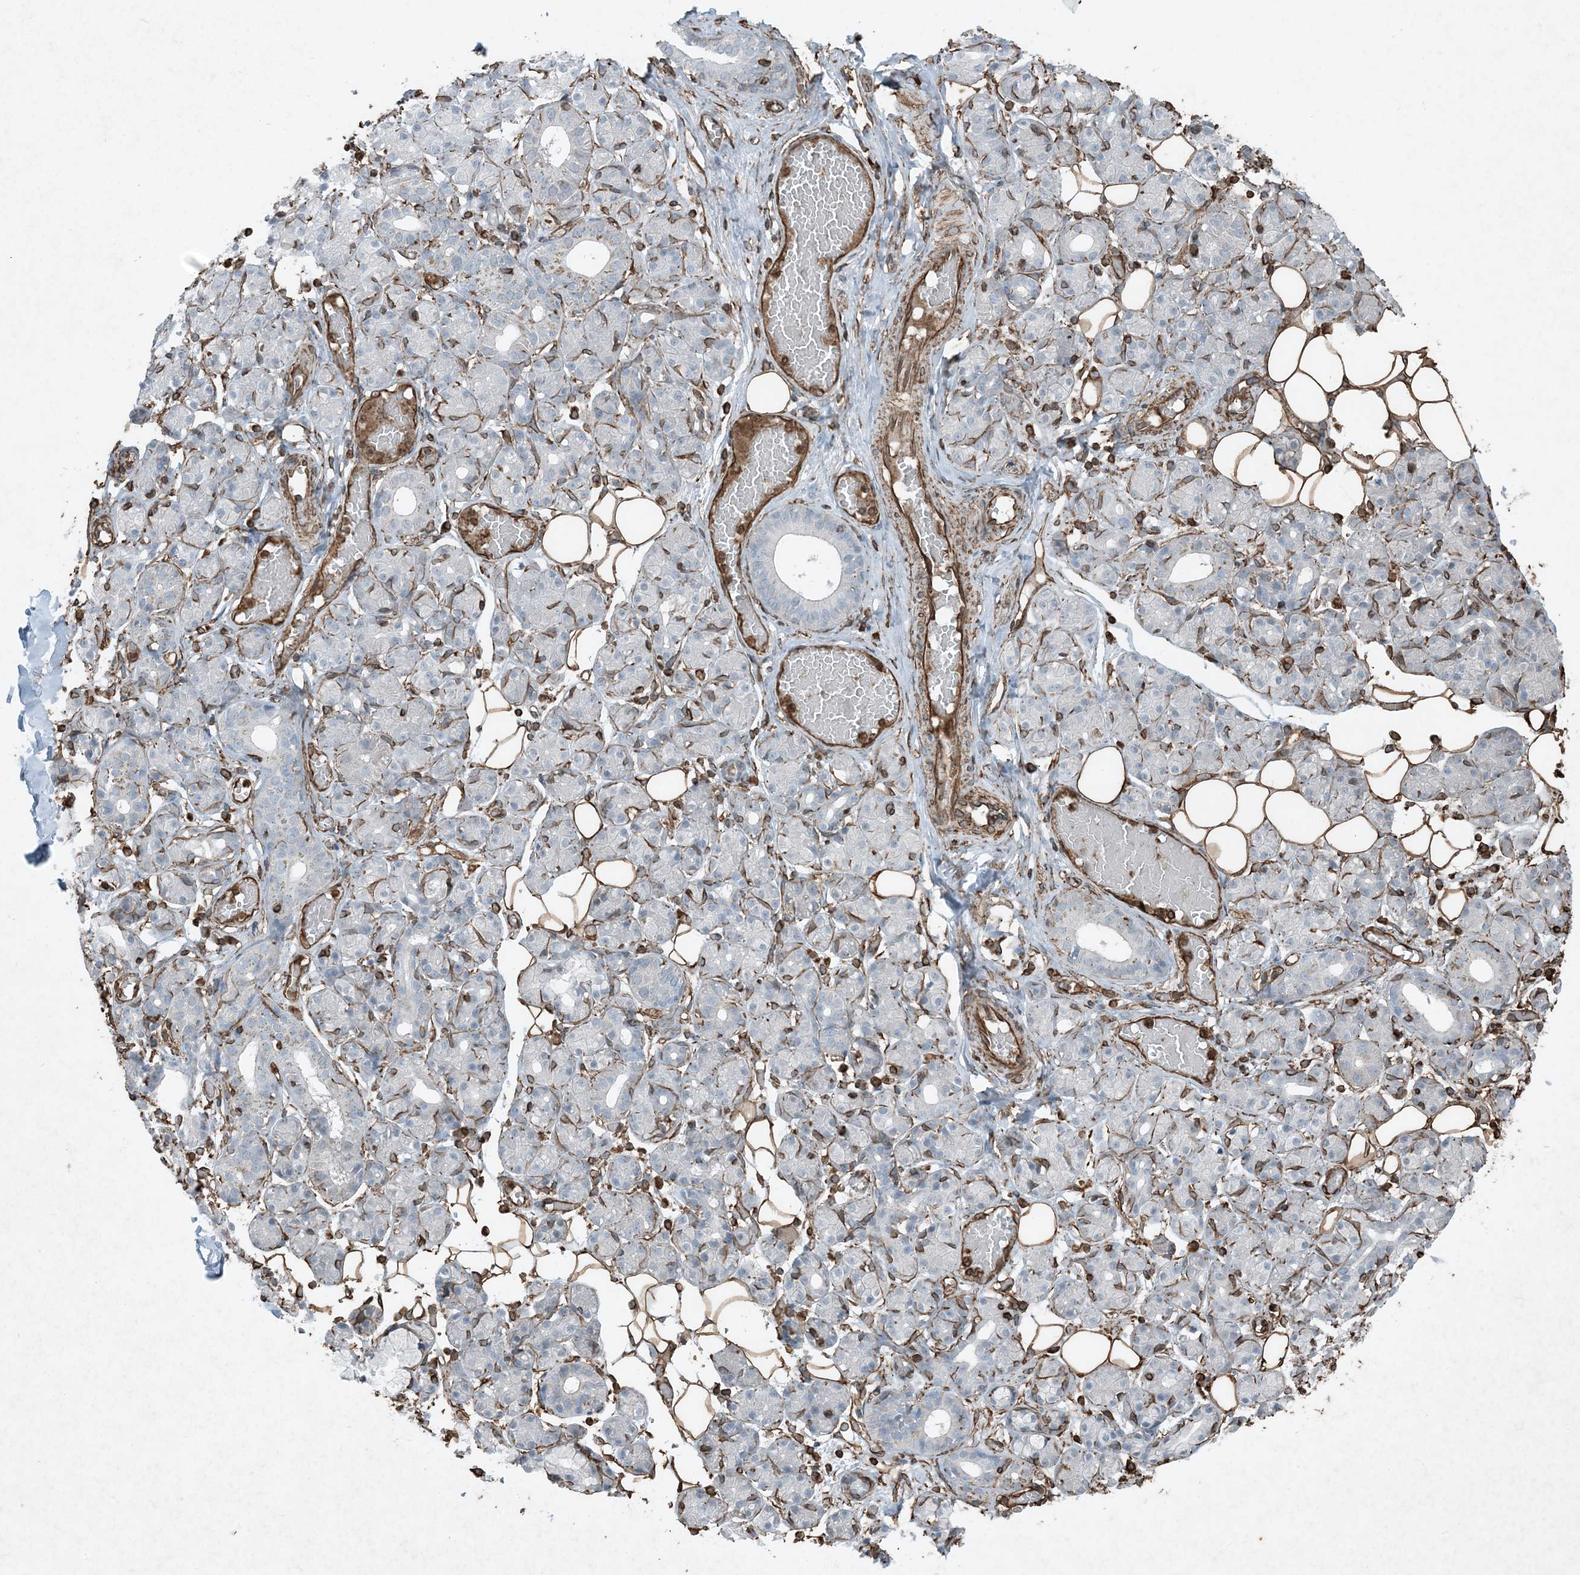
{"staining": {"intensity": "negative", "quantity": "none", "location": "none"}, "tissue": "salivary gland", "cell_type": "Glandular cells", "image_type": "normal", "snomed": [{"axis": "morphology", "description": "Normal tissue, NOS"}, {"axis": "topography", "description": "Salivary gland"}], "caption": "Protein analysis of normal salivary gland demonstrates no significant staining in glandular cells. The staining is performed using DAB brown chromogen with nuclei counter-stained in using hematoxylin.", "gene": "RYK", "patient": {"sex": "male", "age": 63}}